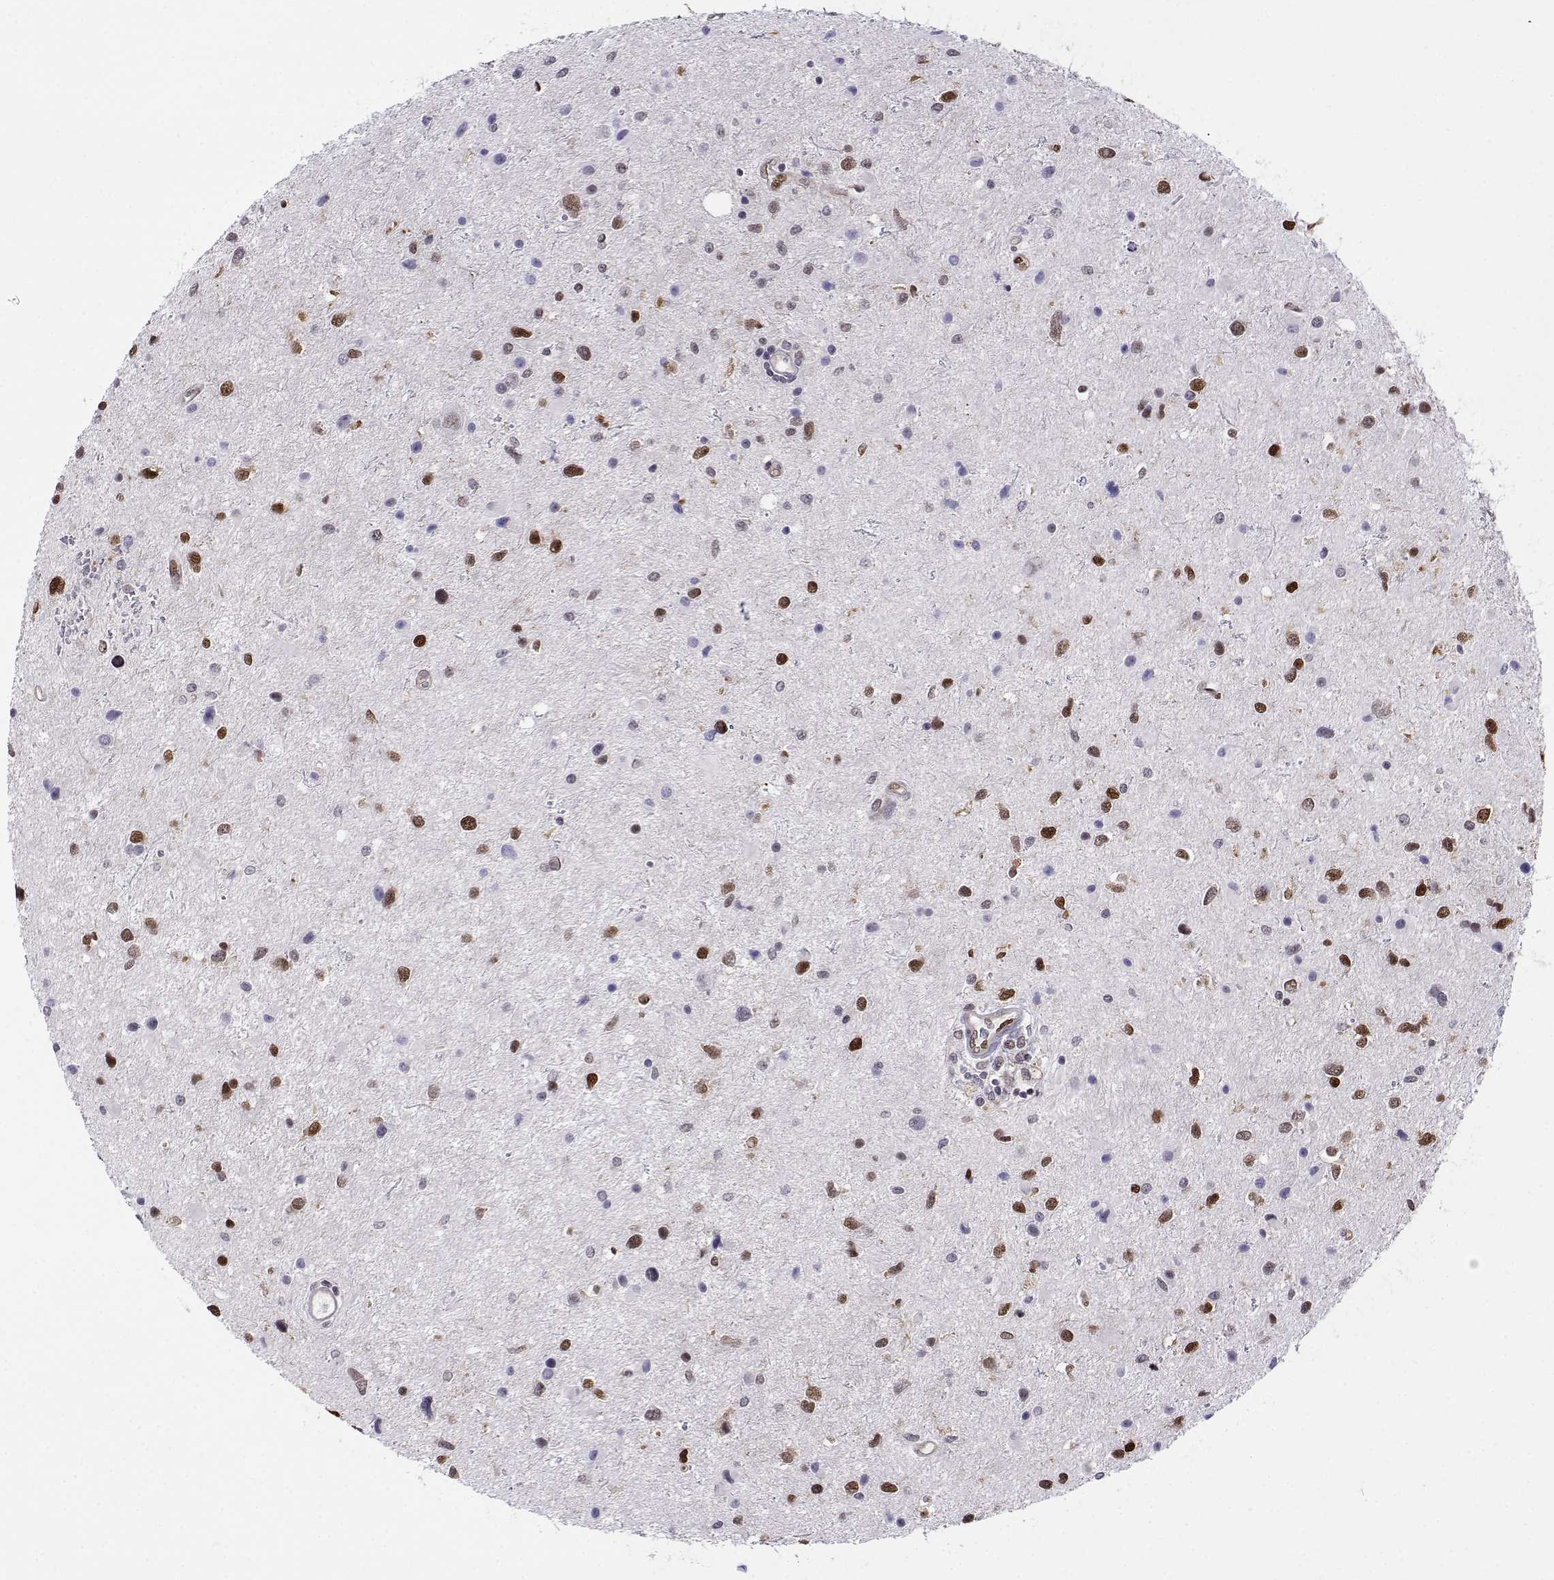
{"staining": {"intensity": "strong", "quantity": "<25%", "location": "nuclear"}, "tissue": "glioma", "cell_type": "Tumor cells", "image_type": "cancer", "snomed": [{"axis": "morphology", "description": "Glioma, malignant, Low grade"}, {"axis": "topography", "description": "Brain"}], "caption": "Immunohistochemistry (IHC) histopathology image of malignant glioma (low-grade) stained for a protein (brown), which reveals medium levels of strong nuclear expression in about <25% of tumor cells.", "gene": "ERF", "patient": {"sex": "female", "age": 32}}